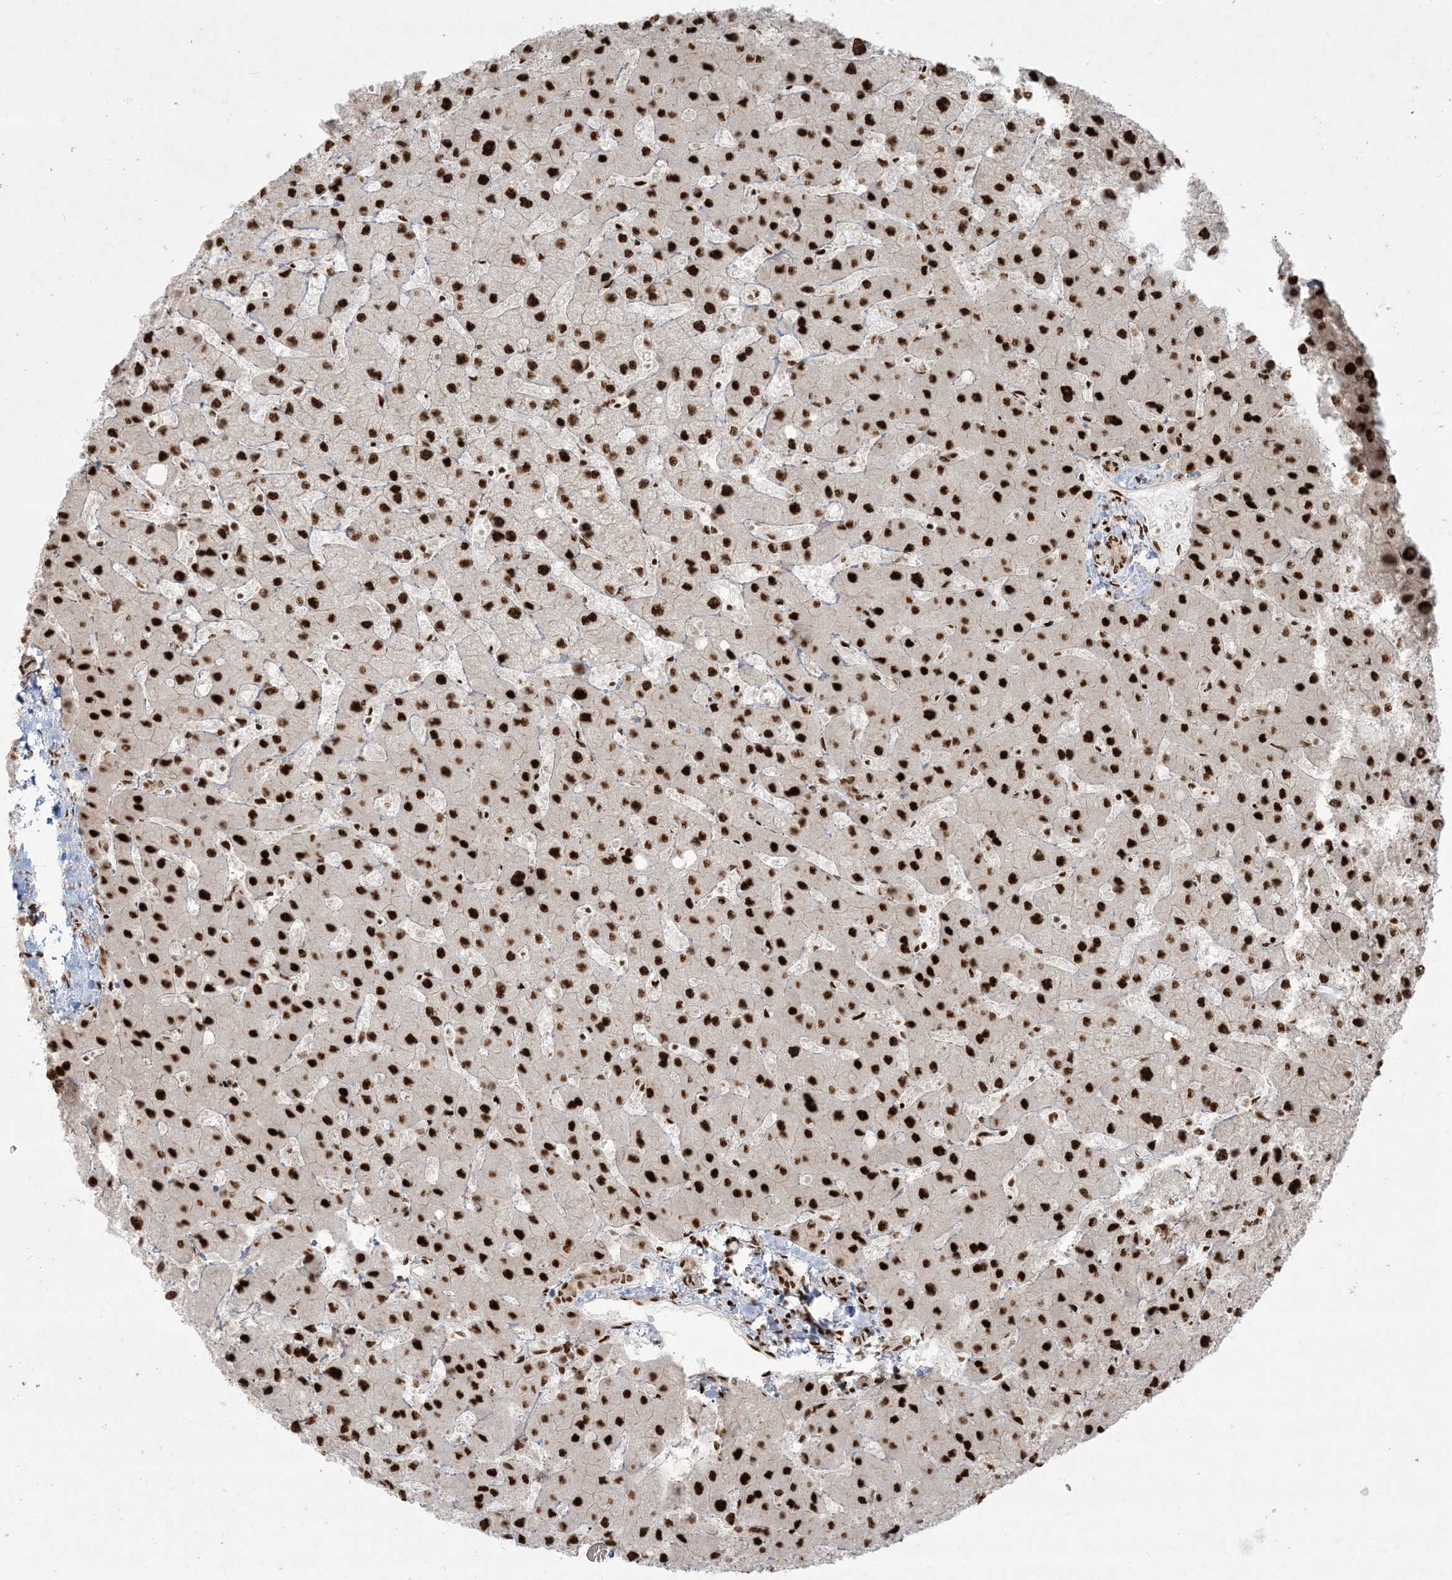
{"staining": {"intensity": "moderate", "quantity": ">75%", "location": "nuclear"}, "tissue": "liver", "cell_type": "Cholangiocytes", "image_type": "normal", "snomed": [{"axis": "morphology", "description": "Normal tissue, NOS"}, {"axis": "topography", "description": "Liver"}], "caption": "Cholangiocytes display medium levels of moderate nuclear staining in approximately >75% of cells in unremarkable human liver.", "gene": "RBM10", "patient": {"sex": "female", "age": 54}}